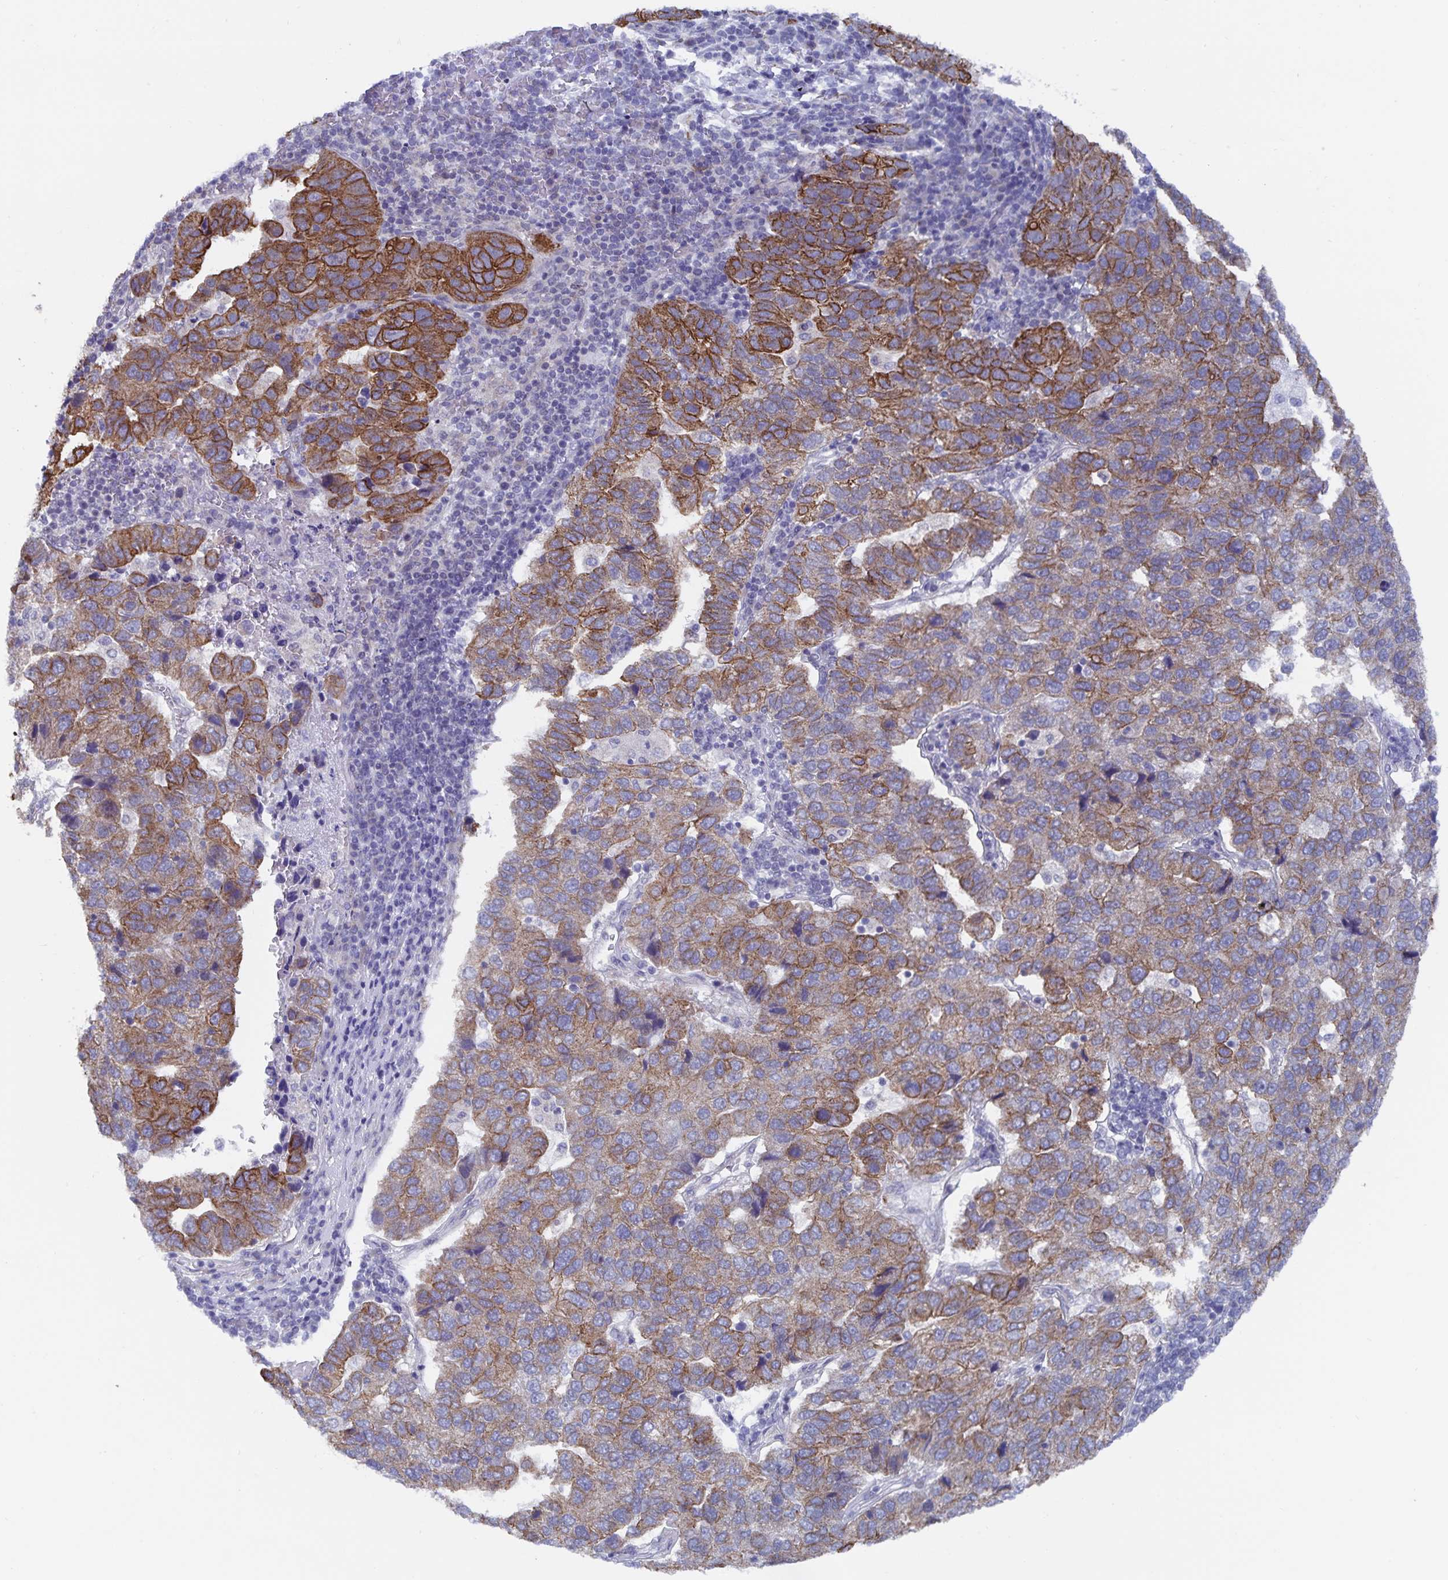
{"staining": {"intensity": "moderate", "quantity": "25%-75%", "location": "cytoplasmic/membranous"}, "tissue": "pancreatic cancer", "cell_type": "Tumor cells", "image_type": "cancer", "snomed": [{"axis": "morphology", "description": "Adenocarcinoma, NOS"}, {"axis": "topography", "description": "Pancreas"}], "caption": "A high-resolution histopathology image shows immunohistochemistry (IHC) staining of pancreatic adenocarcinoma, which reveals moderate cytoplasmic/membranous expression in approximately 25%-75% of tumor cells. (DAB IHC, brown staining for protein, blue staining for nuclei).", "gene": "ZIK1", "patient": {"sex": "female", "age": 61}}